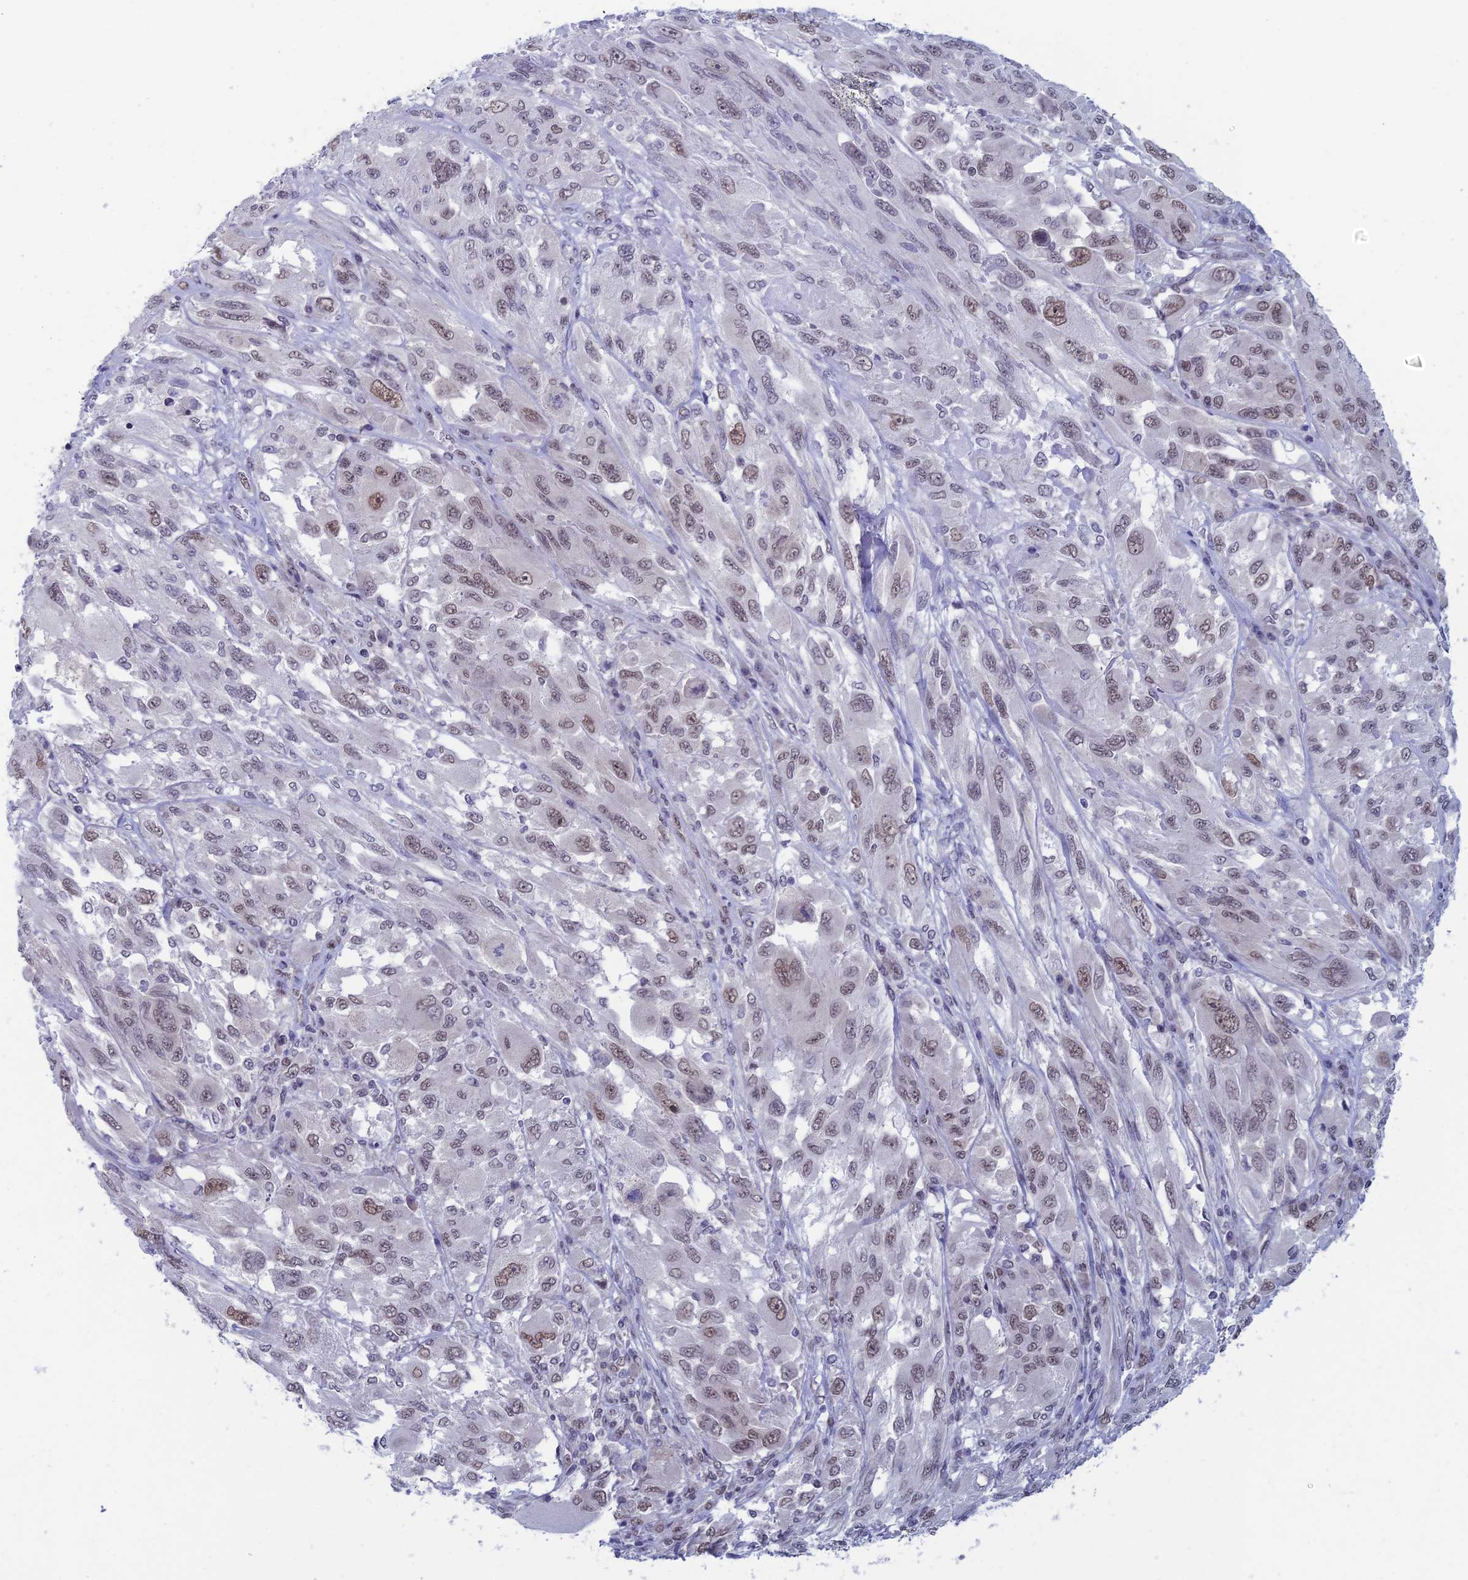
{"staining": {"intensity": "moderate", "quantity": ">75%", "location": "nuclear"}, "tissue": "melanoma", "cell_type": "Tumor cells", "image_type": "cancer", "snomed": [{"axis": "morphology", "description": "Malignant melanoma, NOS"}, {"axis": "topography", "description": "Skin"}], "caption": "IHC of human malignant melanoma shows medium levels of moderate nuclear positivity in about >75% of tumor cells. Using DAB (brown) and hematoxylin (blue) stains, captured at high magnification using brightfield microscopy.", "gene": "NABP2", "patient": {"sex": "female", "age": 91}}